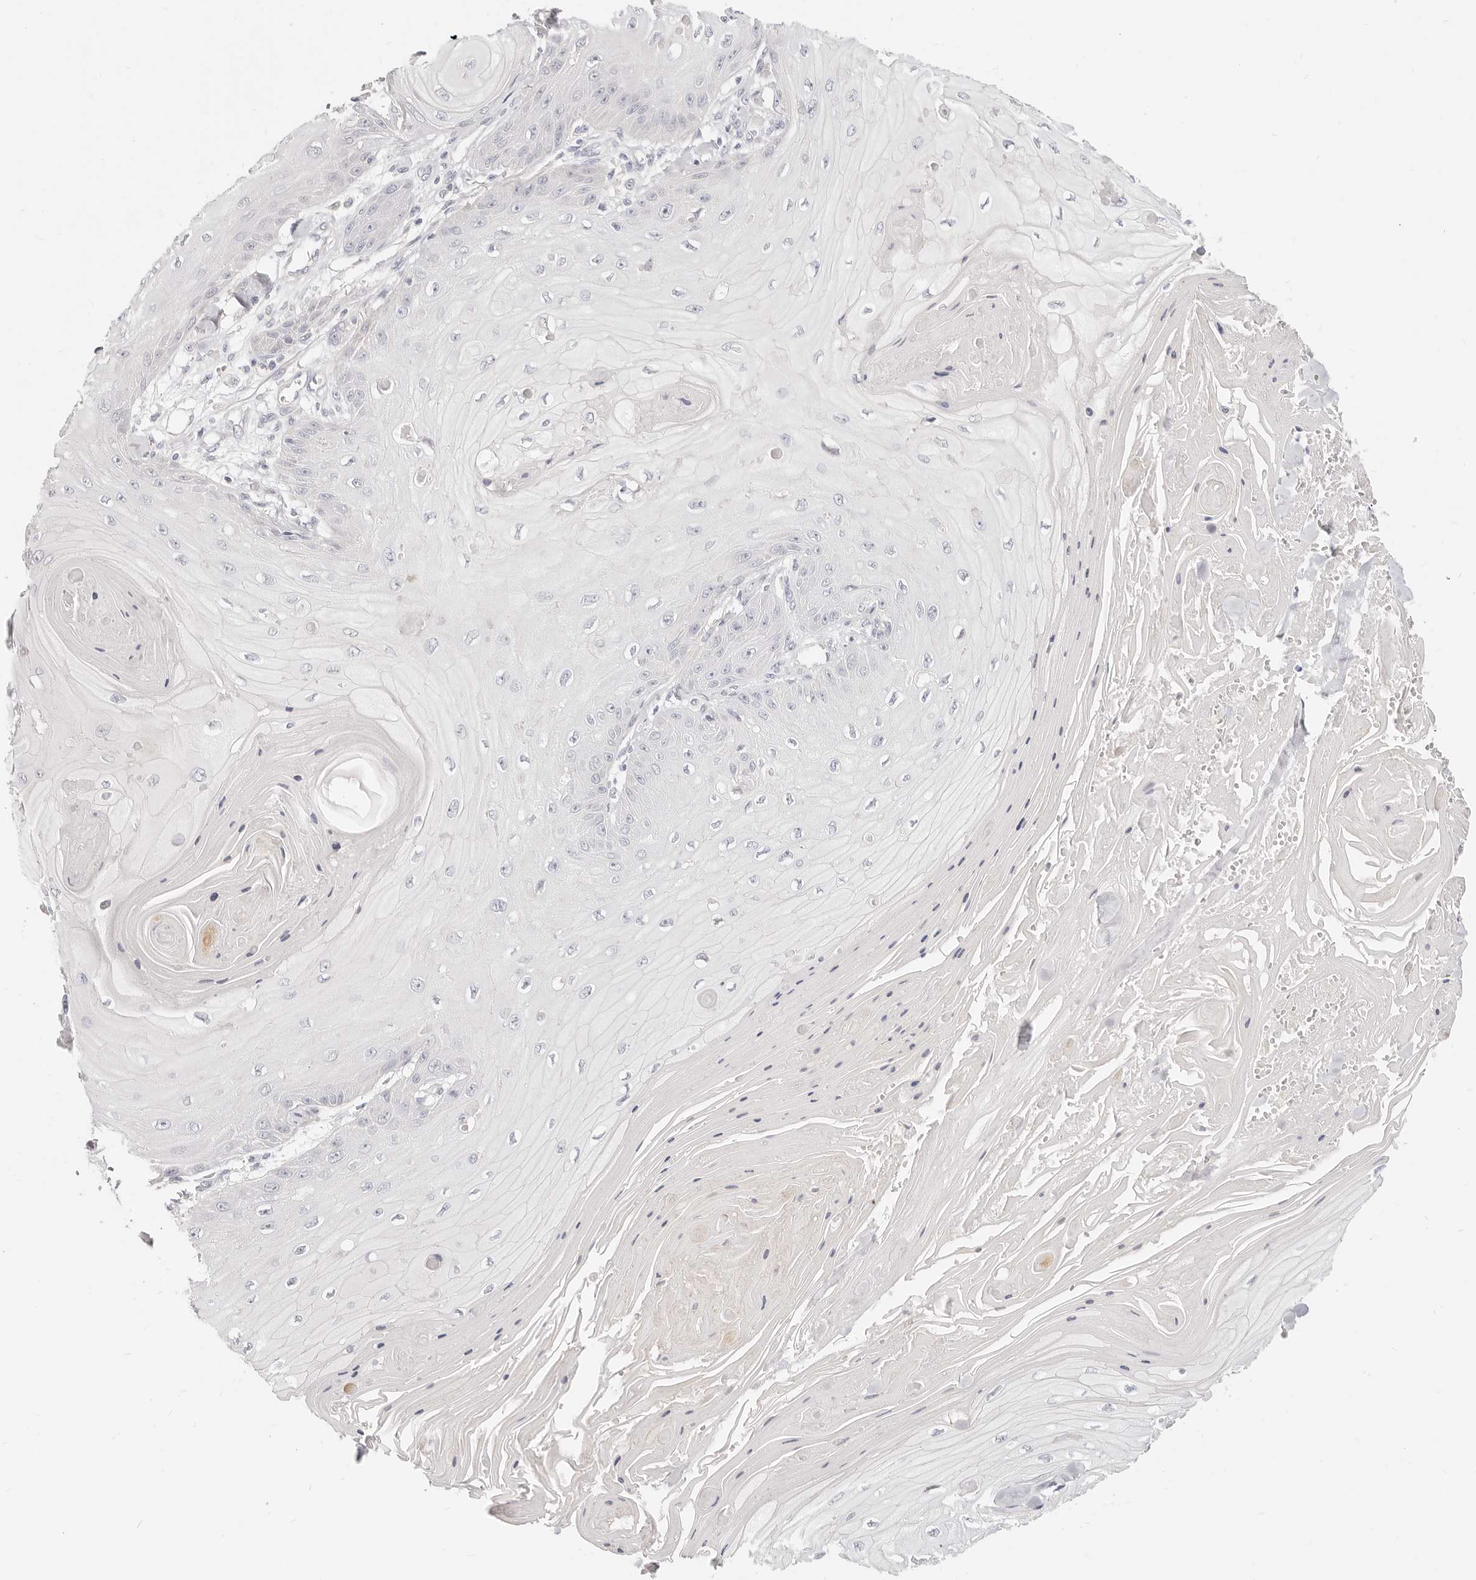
{"staining": {"intensity": "negative", "quantity": "none", "location": "none"}, "tissue": "skin cancer", "cell_type": "Tumor cells", "image_type": "cancer", "snomed": [{"axis": "morphology", "description": "Squamous cell carcinoma, NOS"}, {"axis": "topography", "description": "Skin"}], "caption": "Skin cancer (squamous cell carcinoma) was stained to show a protein in brown. There is no significant expression in tumor cells.", "gene": "DTNBP1", "patient": {"sex": "male", "age": 74}}